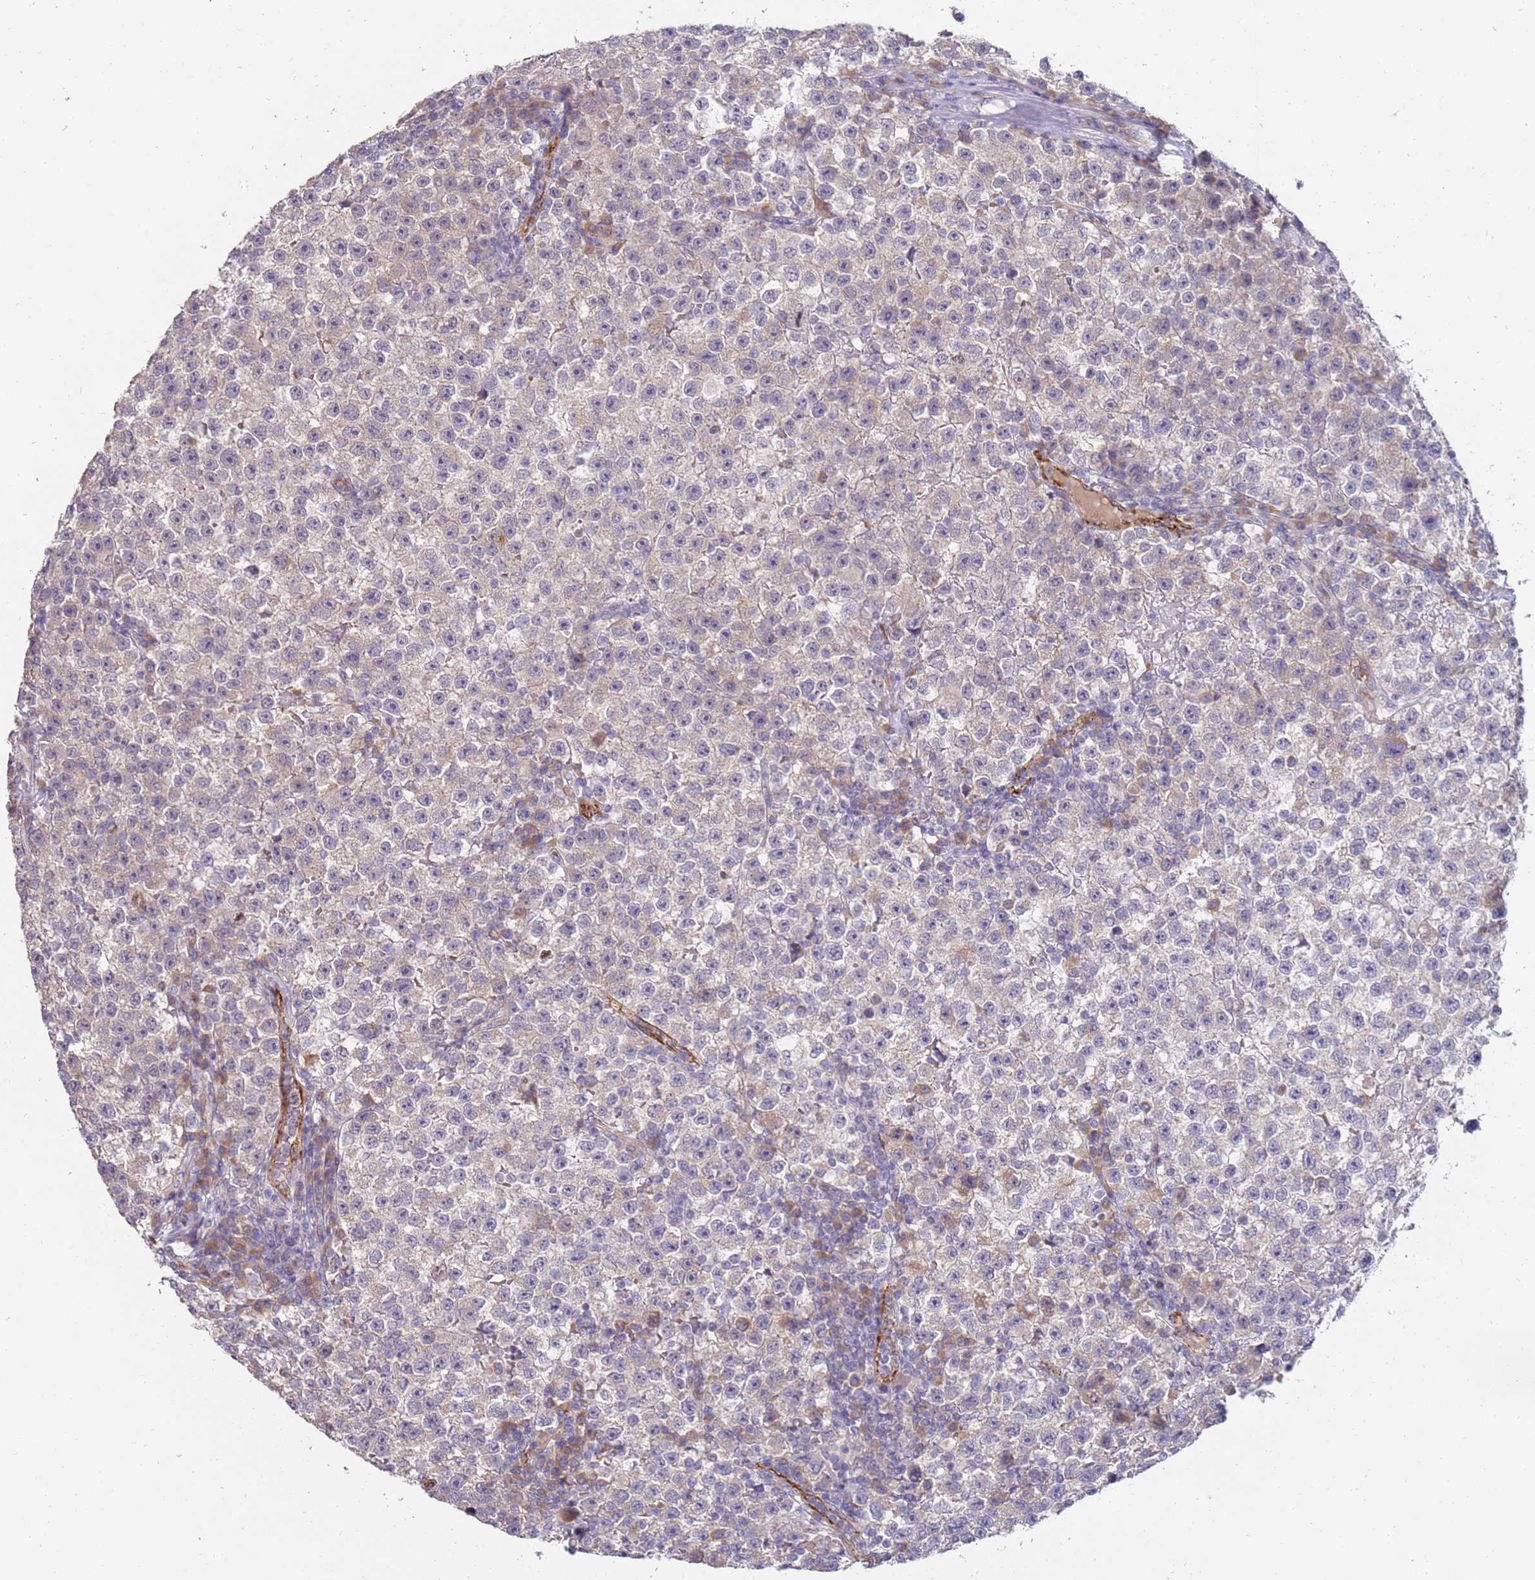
{"staining": {"intensity": "weak", "quantity": "<25%", "location": "cytoplasmic/membranous"}, "tissue": "testis cancer", "cell_type": "Tumor cells", "image_type": "cancer", "snomed": [{"axis": "morphology", "description": "Seminoma, NOS"}, {"axis": "topography", "description": "Testis"}], "caption": "Testis cancer (seminoma) was stained to show a protein in brown. There is no significant staining in tumor cells.", "gene": "NMUR2", "patient": {"sex": "male", "age": 22}}